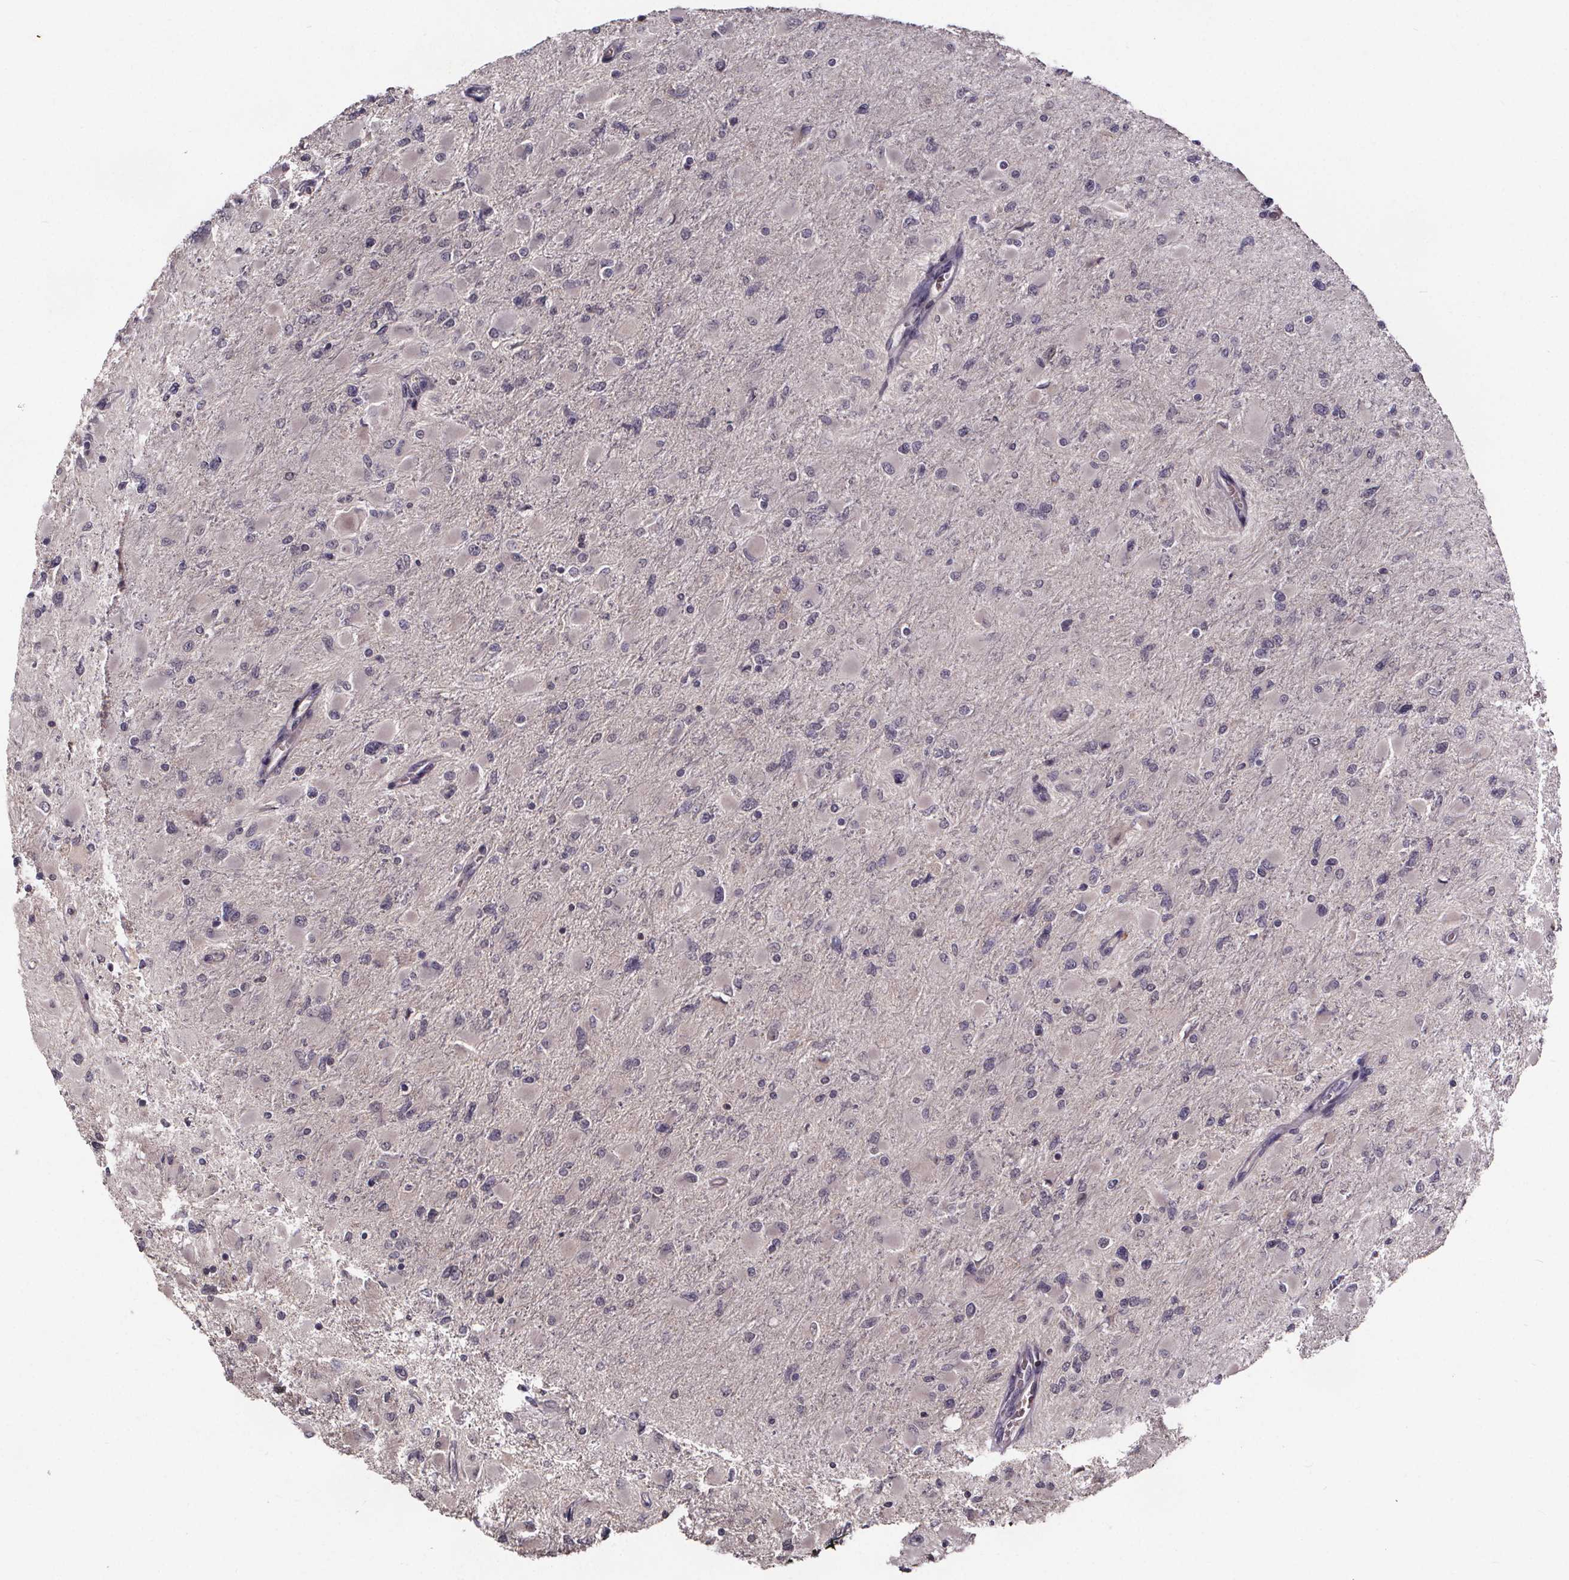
{"staining": {"intensity": "negative", "quantity": "none", "location": "none"}, "tissue": "glioma", "cell_type": "Tumor cells", "image_type": "cancer", "snomed": [{"axis": "morphology", "description": "Glioma, malignant, High grade"}, {"axis": "topography", "description": "Cerebral cortex"}], "caption": "An IHC photomicrograph of malignant glioma (high-grade) is shown. There is no staining in tumor cells of malignant glioma (high-grade).", "gene": "SMIM1", "patient": {"sex": "female", "age": 36}}